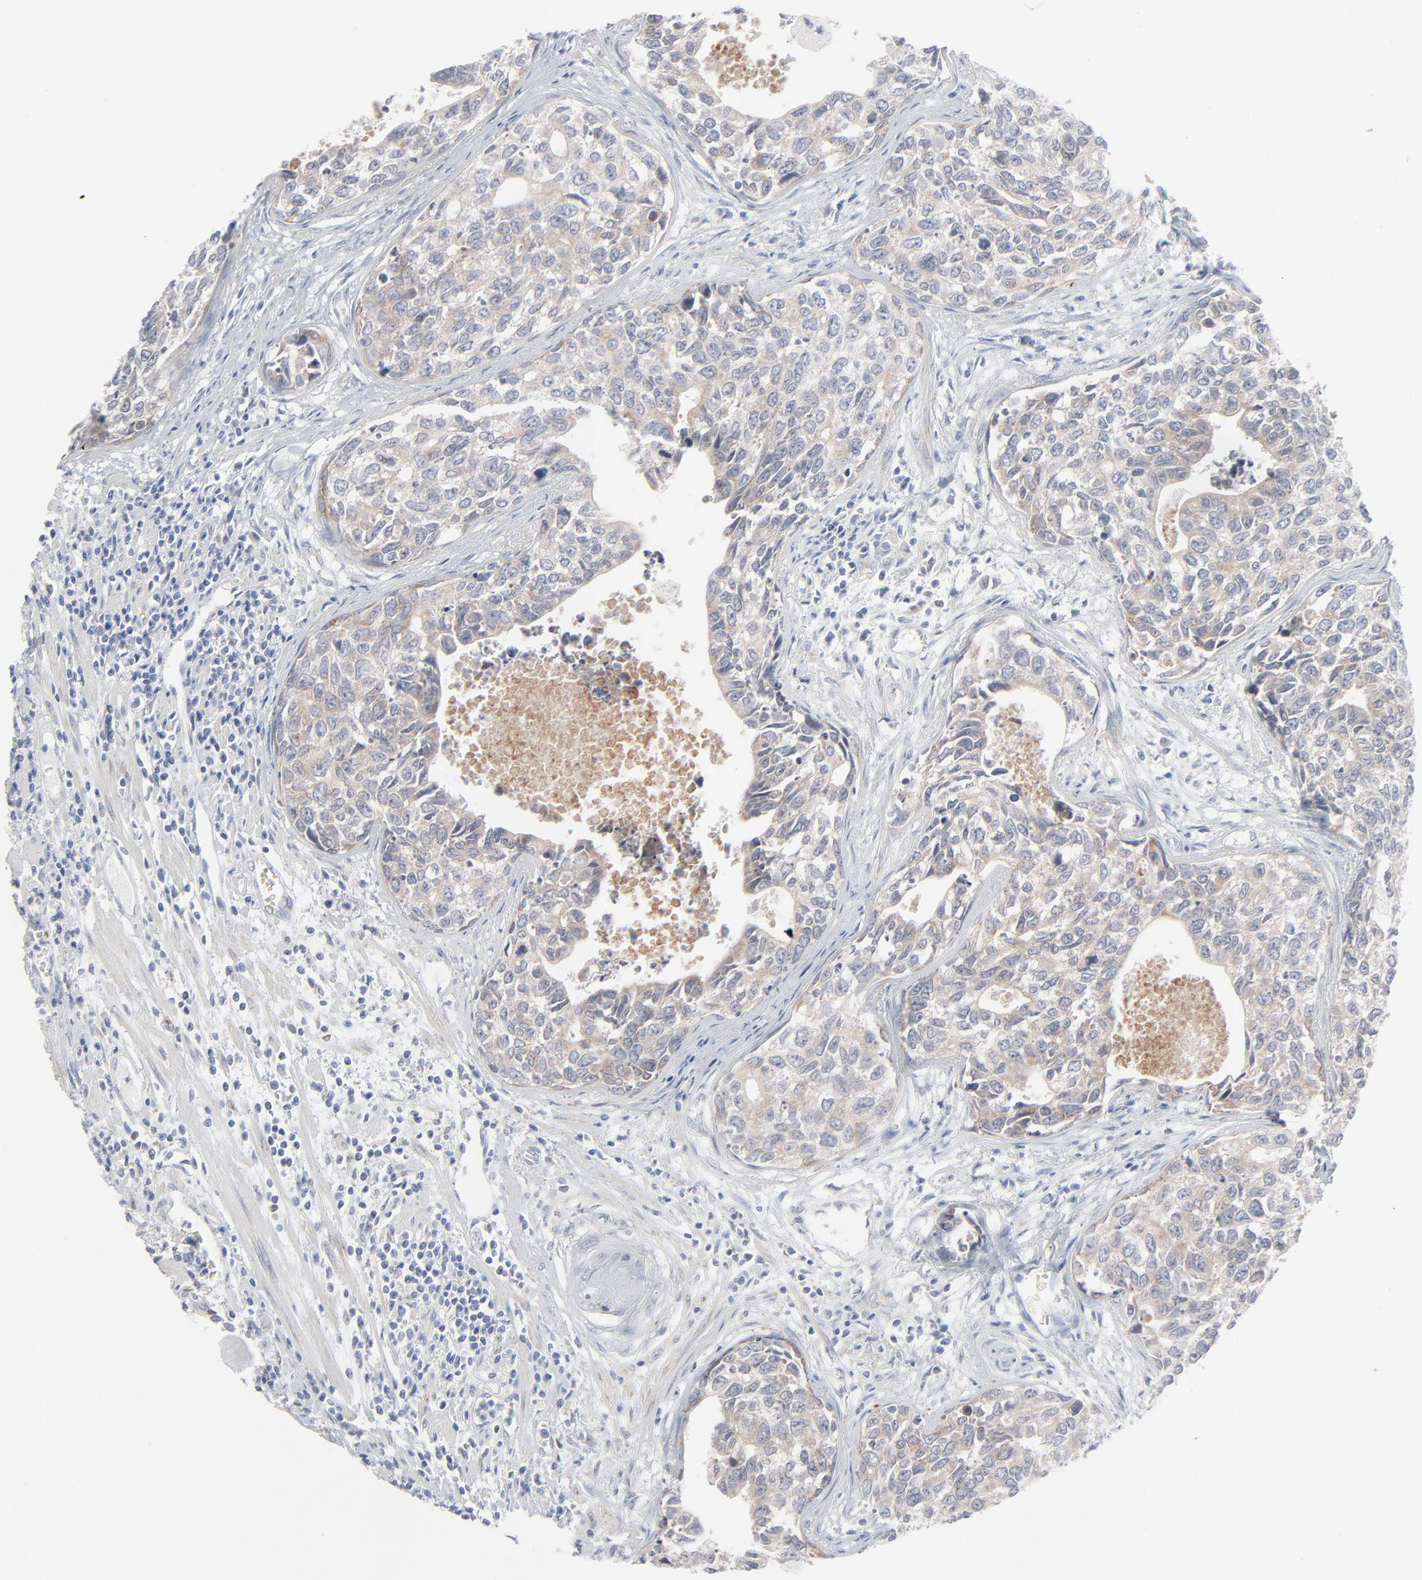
{"staining": {"intensity": "weak", "quantity": ">75%", "location": "cytoplasmic/membranous"}, "tissue": "urothelial cancer", "cell_type": "Tumor cells", "image_type": "cancer", "snomed": [{"axis": "morphology", "description": "Urothelial carcinoma, High grade"}, {"axis": "topography", "description": "Urinary bladder"}], "caption": "Protein staining of urothelial cancer tissue exhibits weak cytoplasmic/membranous expression in approximately >75% of tumor cells.", "gene": "KDSR", "patient": {"sex": "male", "age": 81}}